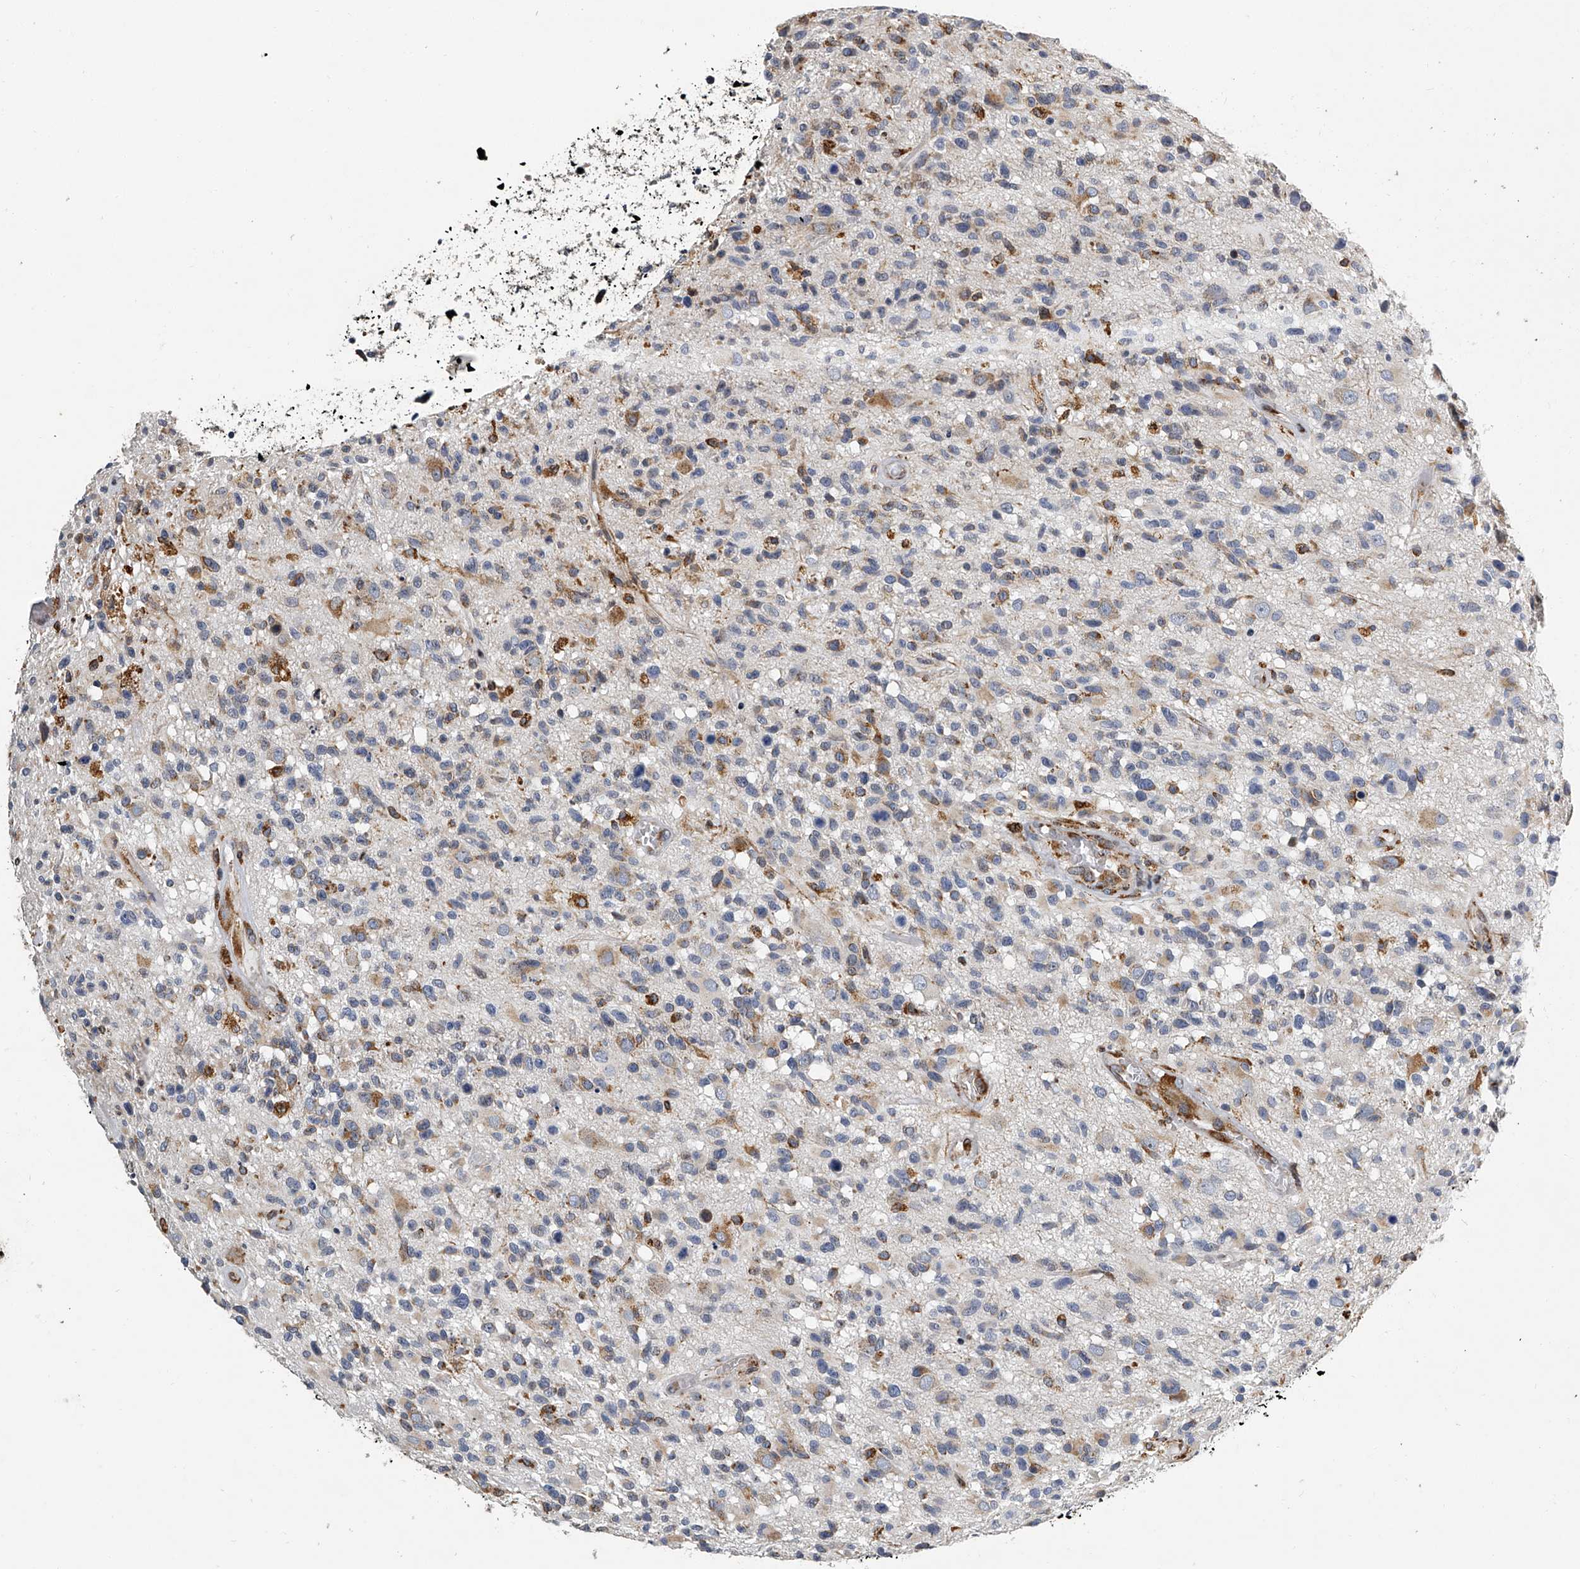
{"staining": {"intensity": "negative", "quantity": "none", "location": "none"}, "tissue": "glioma", "cell_type": "Tumor cells", "image_type": "cancer", "snomed": [{"axis": "morphology", "description": "Glioma, malignant, High grade"}, {"axis": "morphology", "description": "Glioblastoma, NOS"}, {"axis": "topography", "description": "Brain"}], "caption": "Malignant high-grade glioma was stained to show a protein in brown. There is no significant staining in tumor cells.", "gene": "TMEM63C", "patient": {"sex": "male", "age": 60}}